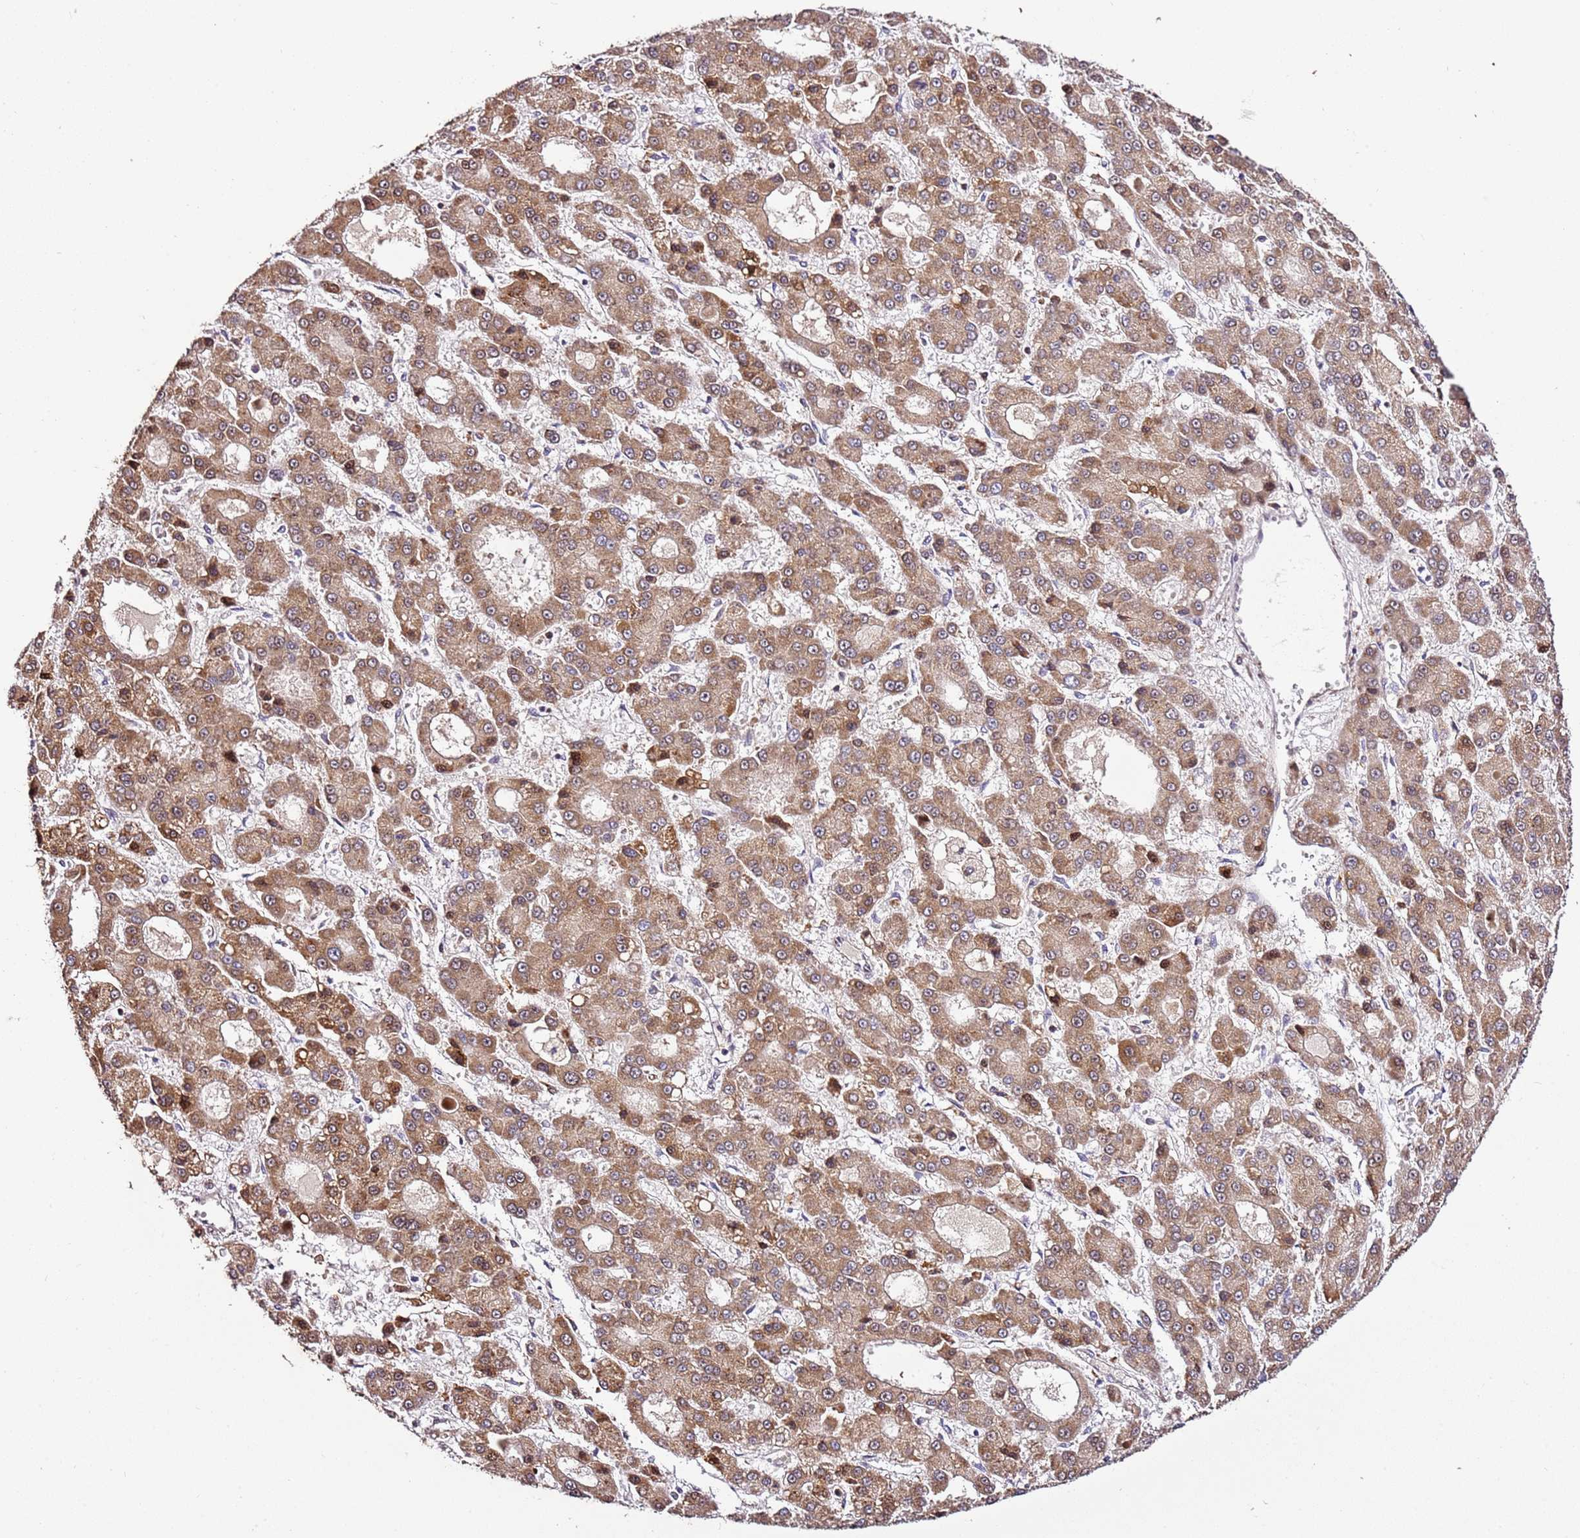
{"staining": {"intensity": "moderate", "quantity": ">75%", "location": "cytoplasmic/membranous,nuclear"}, "tissue": "liver cancer", "cell_type": "Tumor cells", "image_type": "cancer", "snomed": [{"axis": "morphology", "description": "Carcinoma, Hepatocellular, NOS"}, {"axis": "topography", "description": "Liver"}], "caption": "IHC (DAB) staining of human hepatocellular carcinoma (liver) reveals moderate cytoplasmic/membranous and nuclear protein staining in about >75% of tumor cells.", "gene": "PVRIG", "patient": {"sex": "male", "age": 70}}